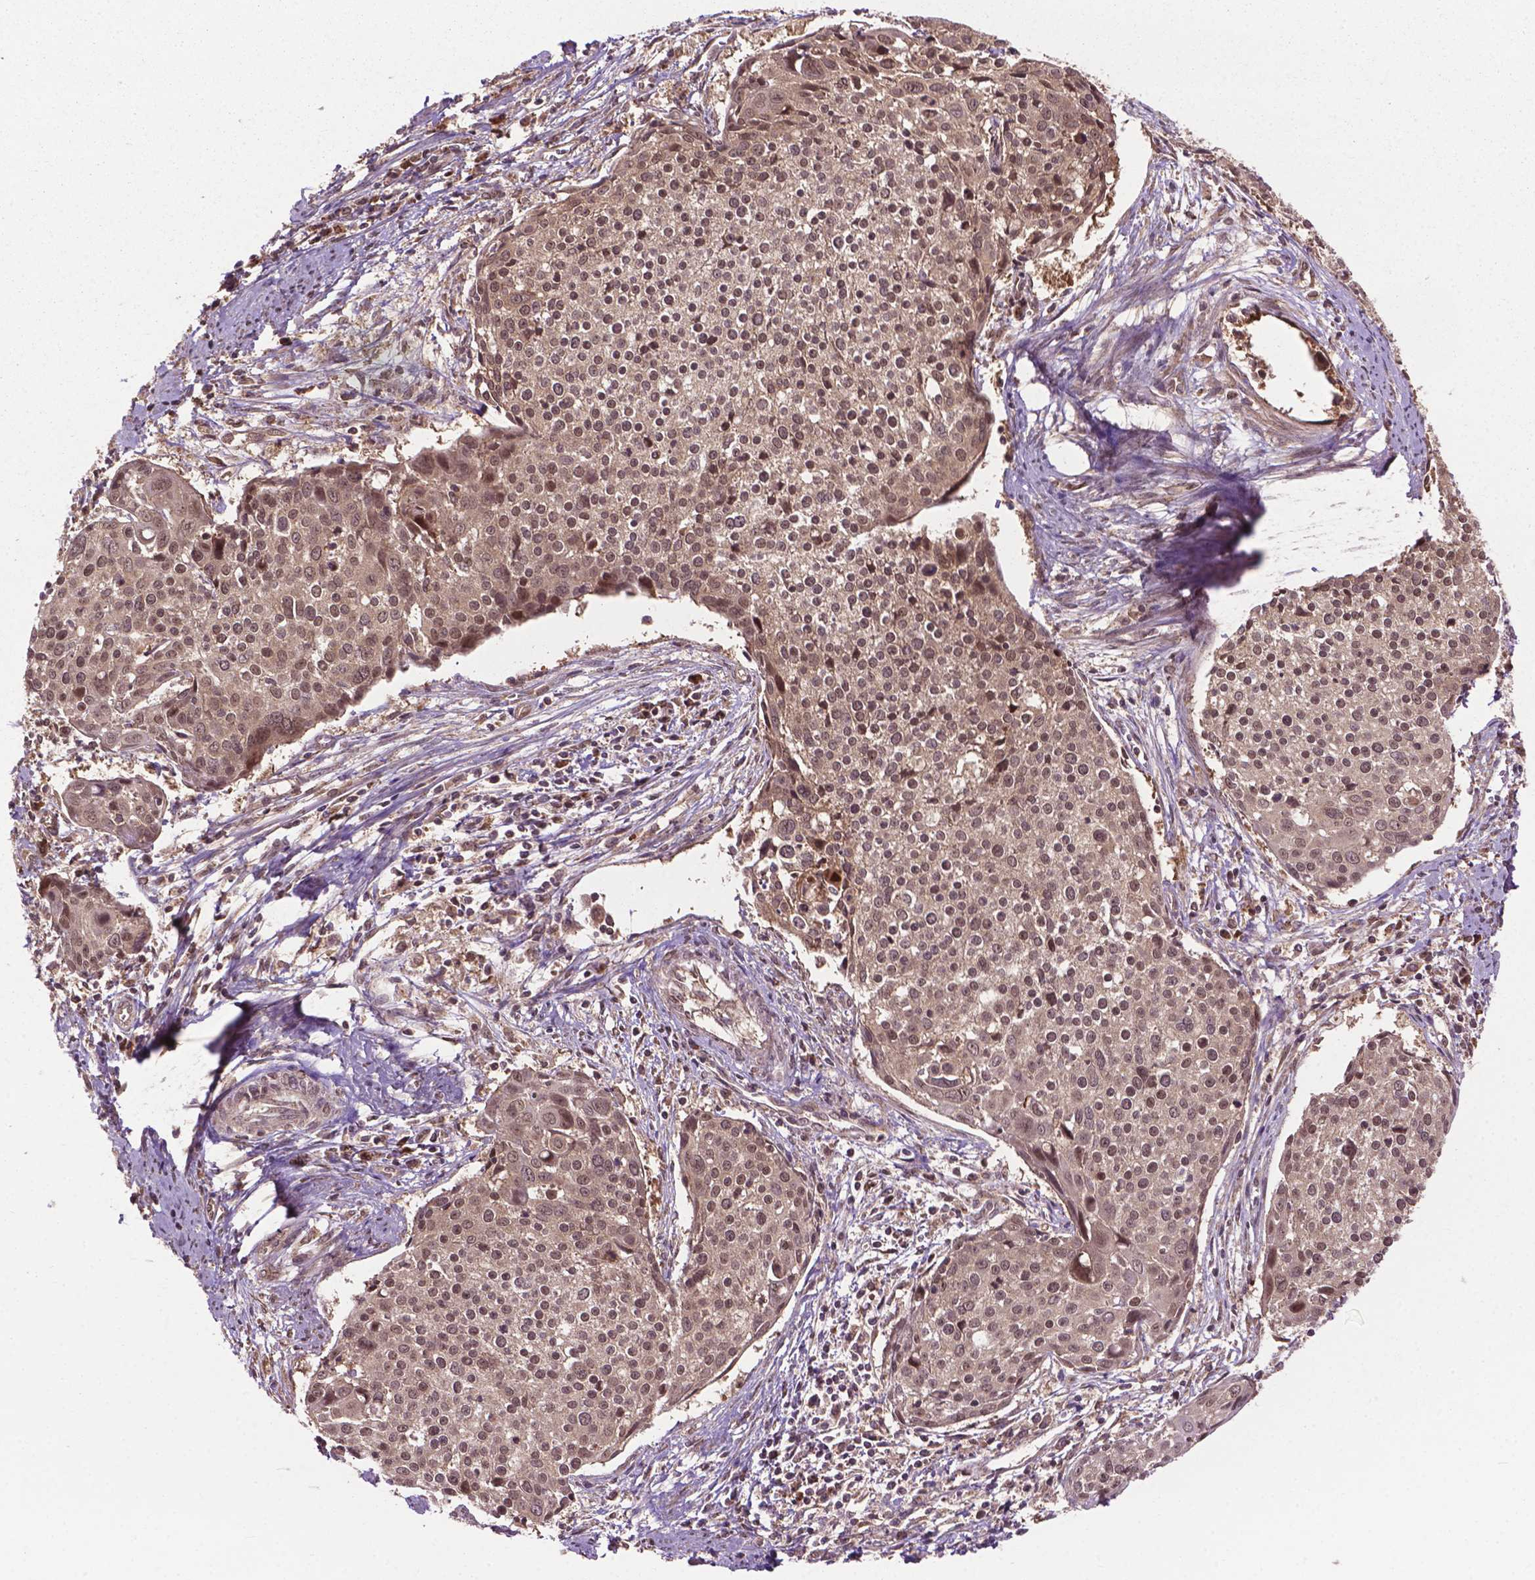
{"staining": {"intensity": "moderate", "quantity": ">75%", "location": "cytoplasmic/membranous"}, "tissue": "cervical cancer", "cell_type": "Tumor cells", "image_type": "cancer", "snomed": [{"axis": "morphology", "description": "Squamous cell carcinoma, NOS"}, {"axis": "topography", "description": "Cervix"}], "caption": "Immunohistochemistry (IHC) micrograph of human squamous cell carcinoma (cervical) stained for a protein (brown), which exhibits medium levels of moderate cytoplasmic/membranous expression in approximately >75% of tumor cells.", "gene": "PPP1CB", "patient": {"sex": "female", "age": 39}}